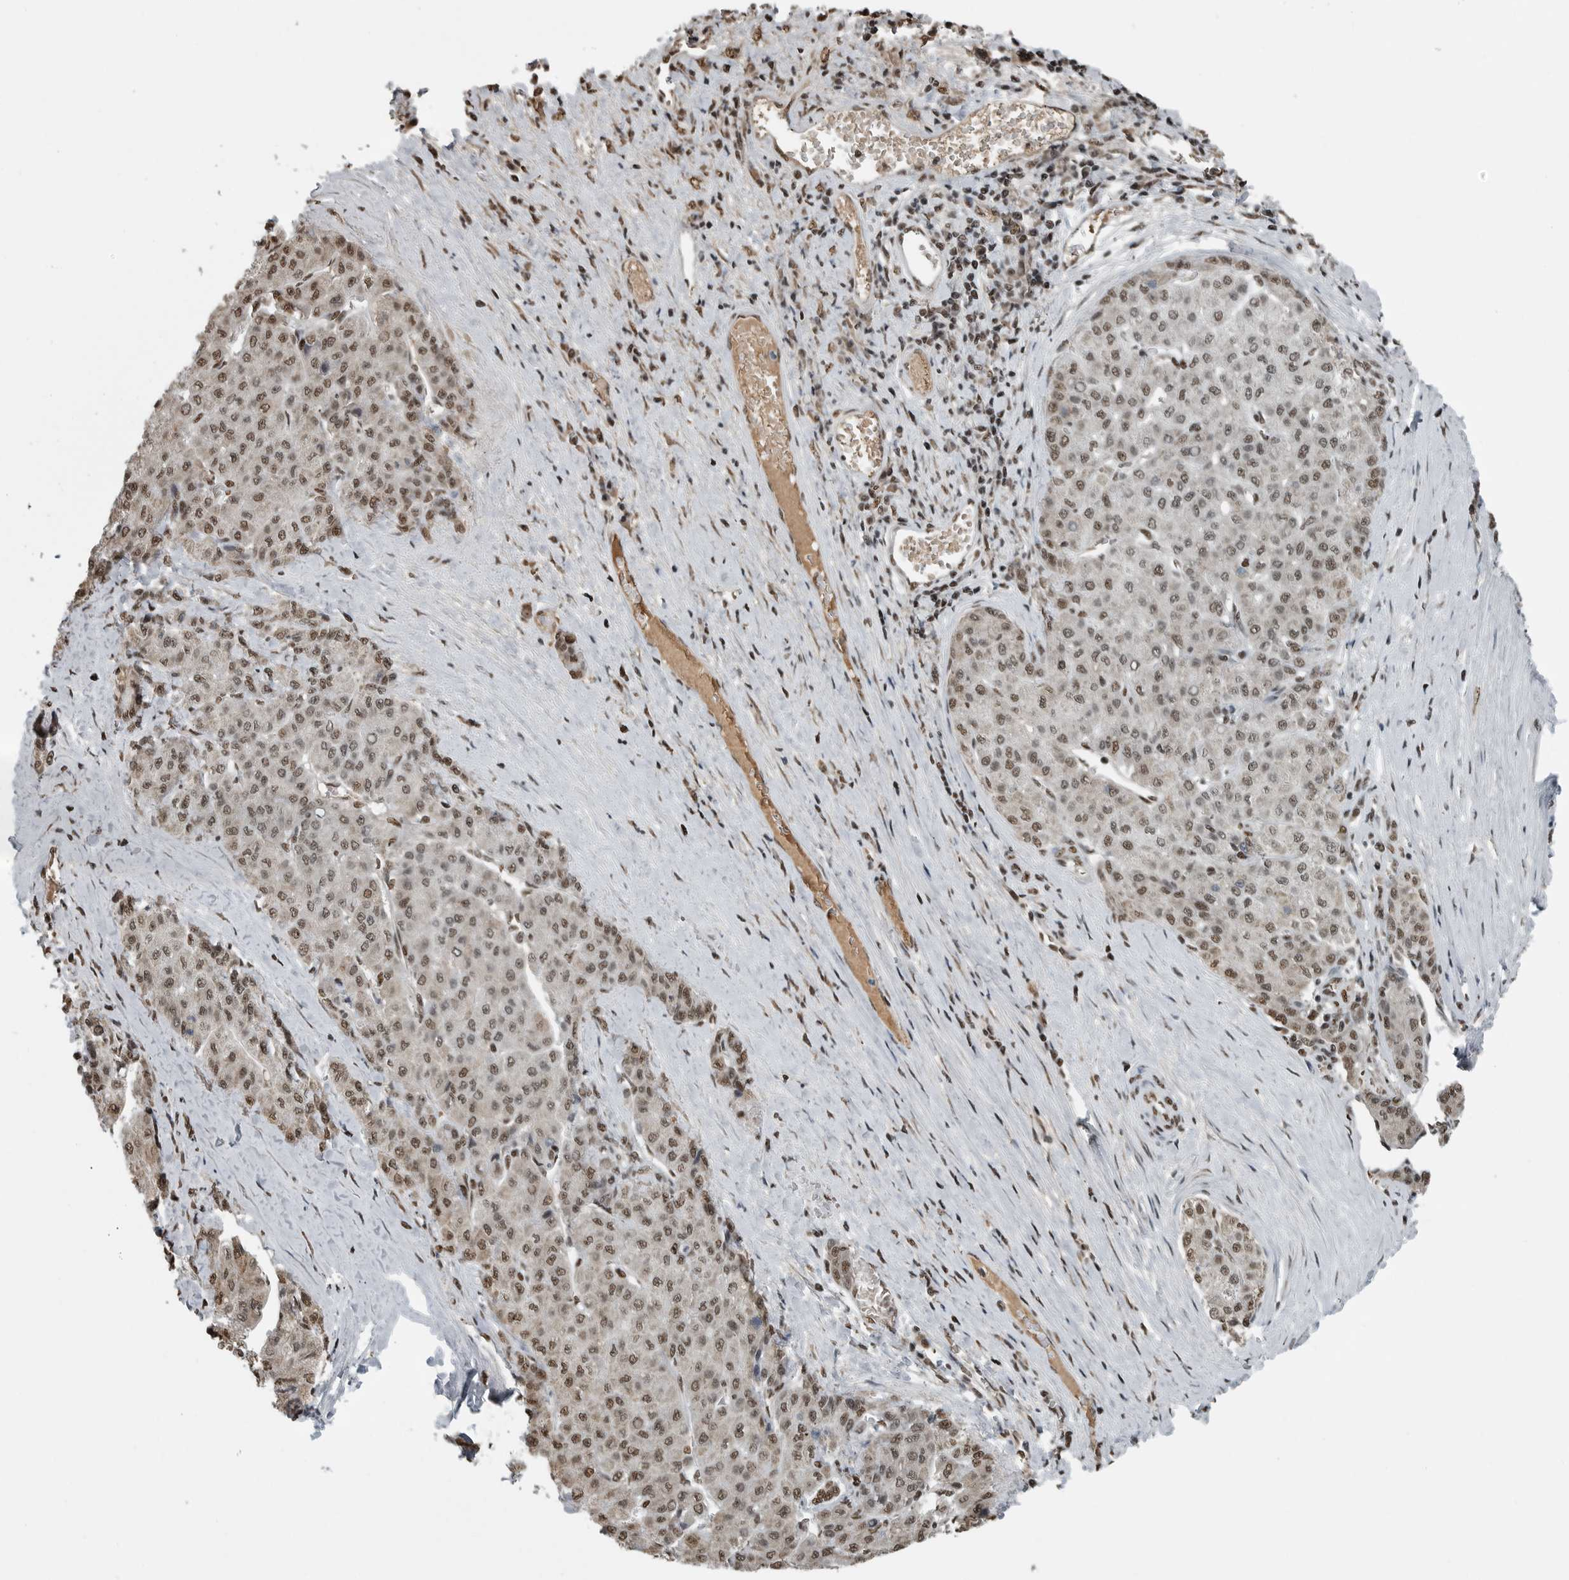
{"staining": {"intensity": "moderate", "quantity": "25%-75%", "location": "nuclear"}, "tissue": "liver cancer", "cell_type": "Tumor cells", "image_type": "cancer", "snomed": [{"axis": "morphology", "description": "Carcinoma, Hepatocellular, NOS"}, {"axis": "topography", "description": "Liver"}], "caption": "Hepatocellular carcinoma (liver) tissue exhibits moderate nuclear positivity in approximately 25%-75% of tumor cells, visualized by immunohistochemistry.", "gene": "TGS1", "patient": {"sex": "male", "age": 65}}